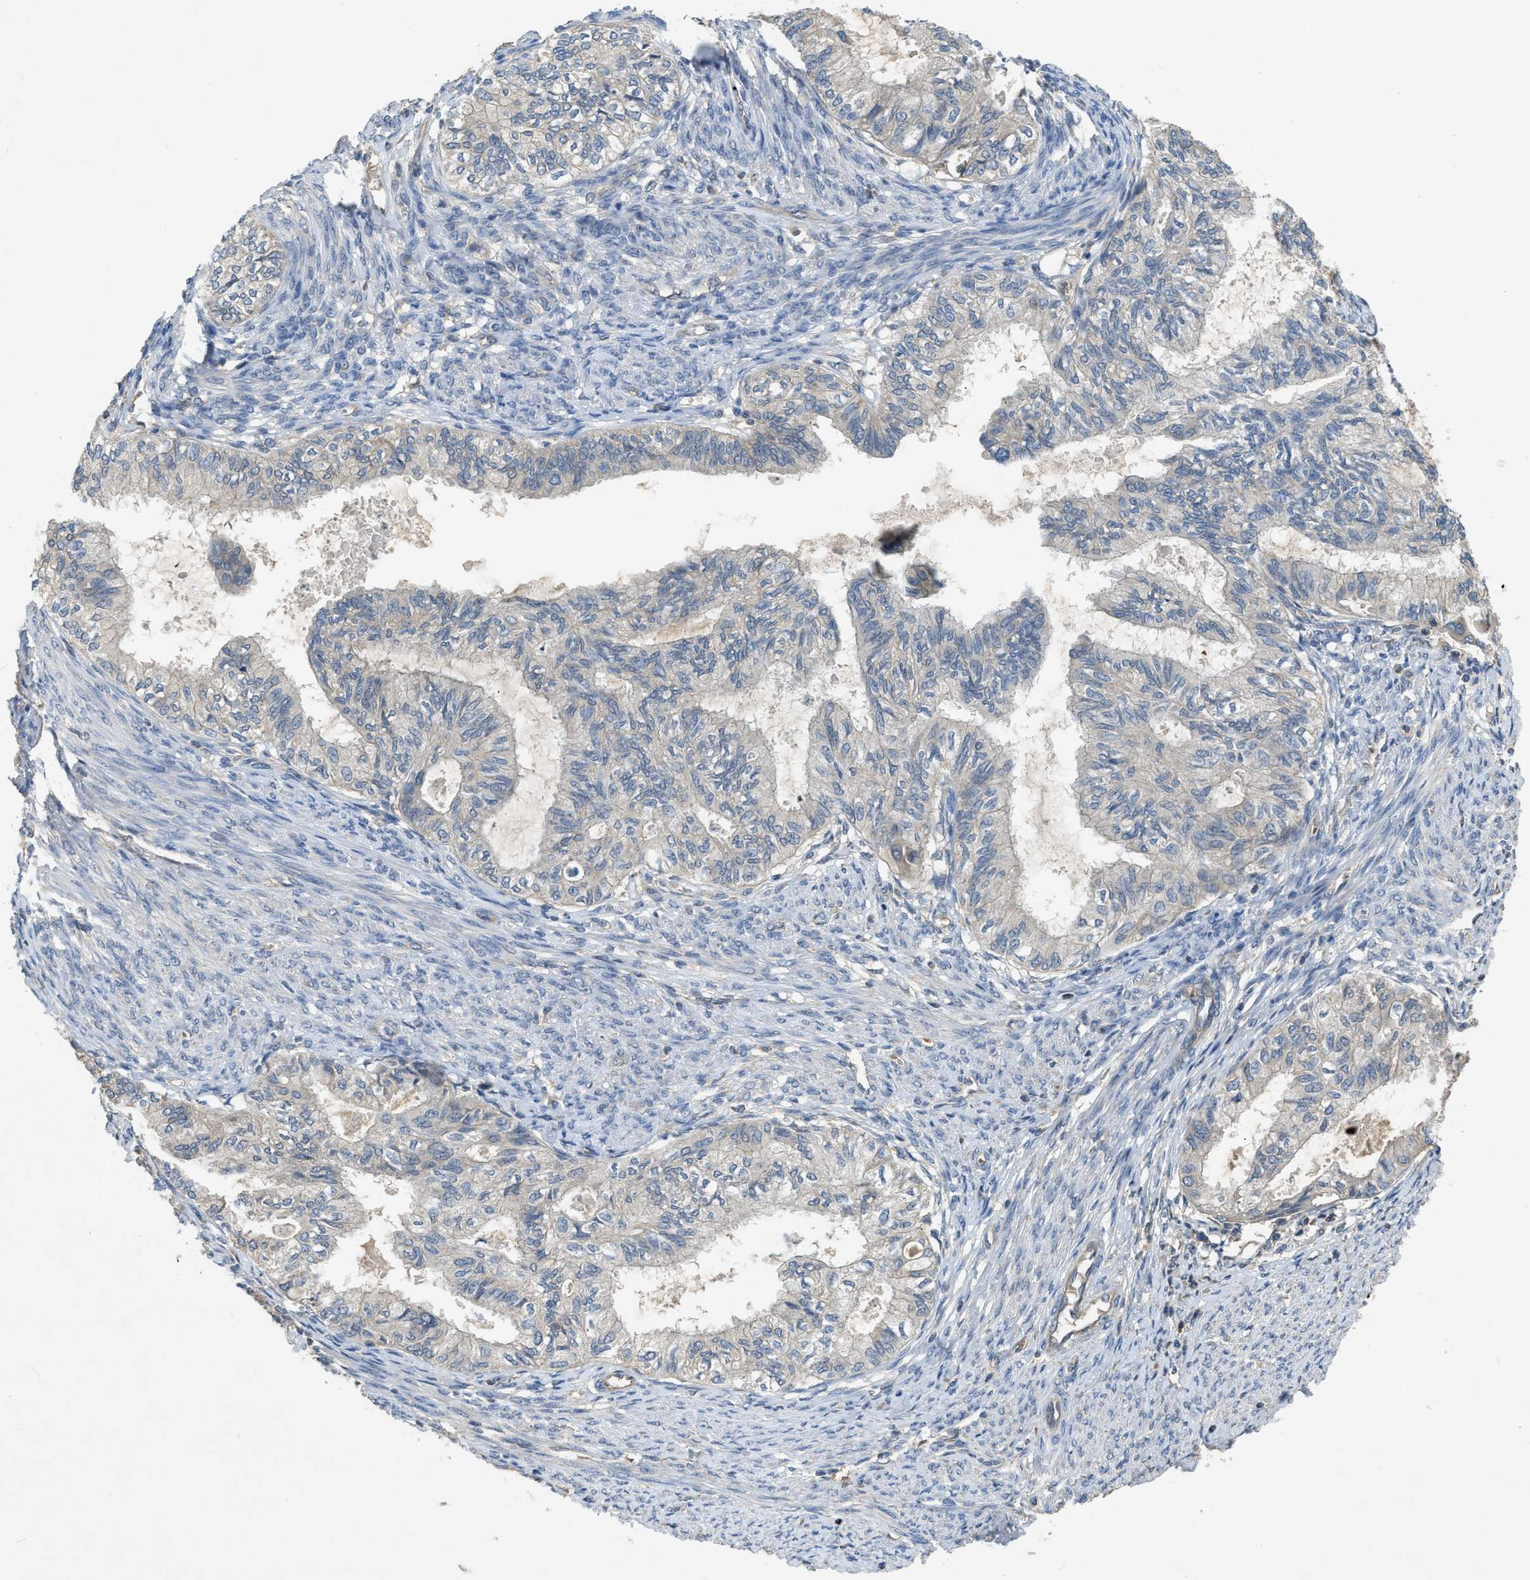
{"staining": {"intensity": "negative", "quantity": "none", "location": "none"}, "tissue": "cervical cancer", "cell_type": "Tumor cells", "image_type": "cancer", "snomed": [{"axis": "morphology", "description": "Normal tissue, NOS"}, {"axis": "morphology", "description": "Adenocarcinoma, NOS"}, {"axis": "topography", "description": "Cervix"}, {"axis": "topography", "description": "Endometrium"}], "caption": "This micrograph is of cervical cancer (adenocarcinoma) stained with immunohistochemistry to label a protein in brown with the nuclei are counter-stained blue. There is no staining in tumor cells.", "gene": "PPP3CA", "patient": {"sex": "female", "age": 86}}